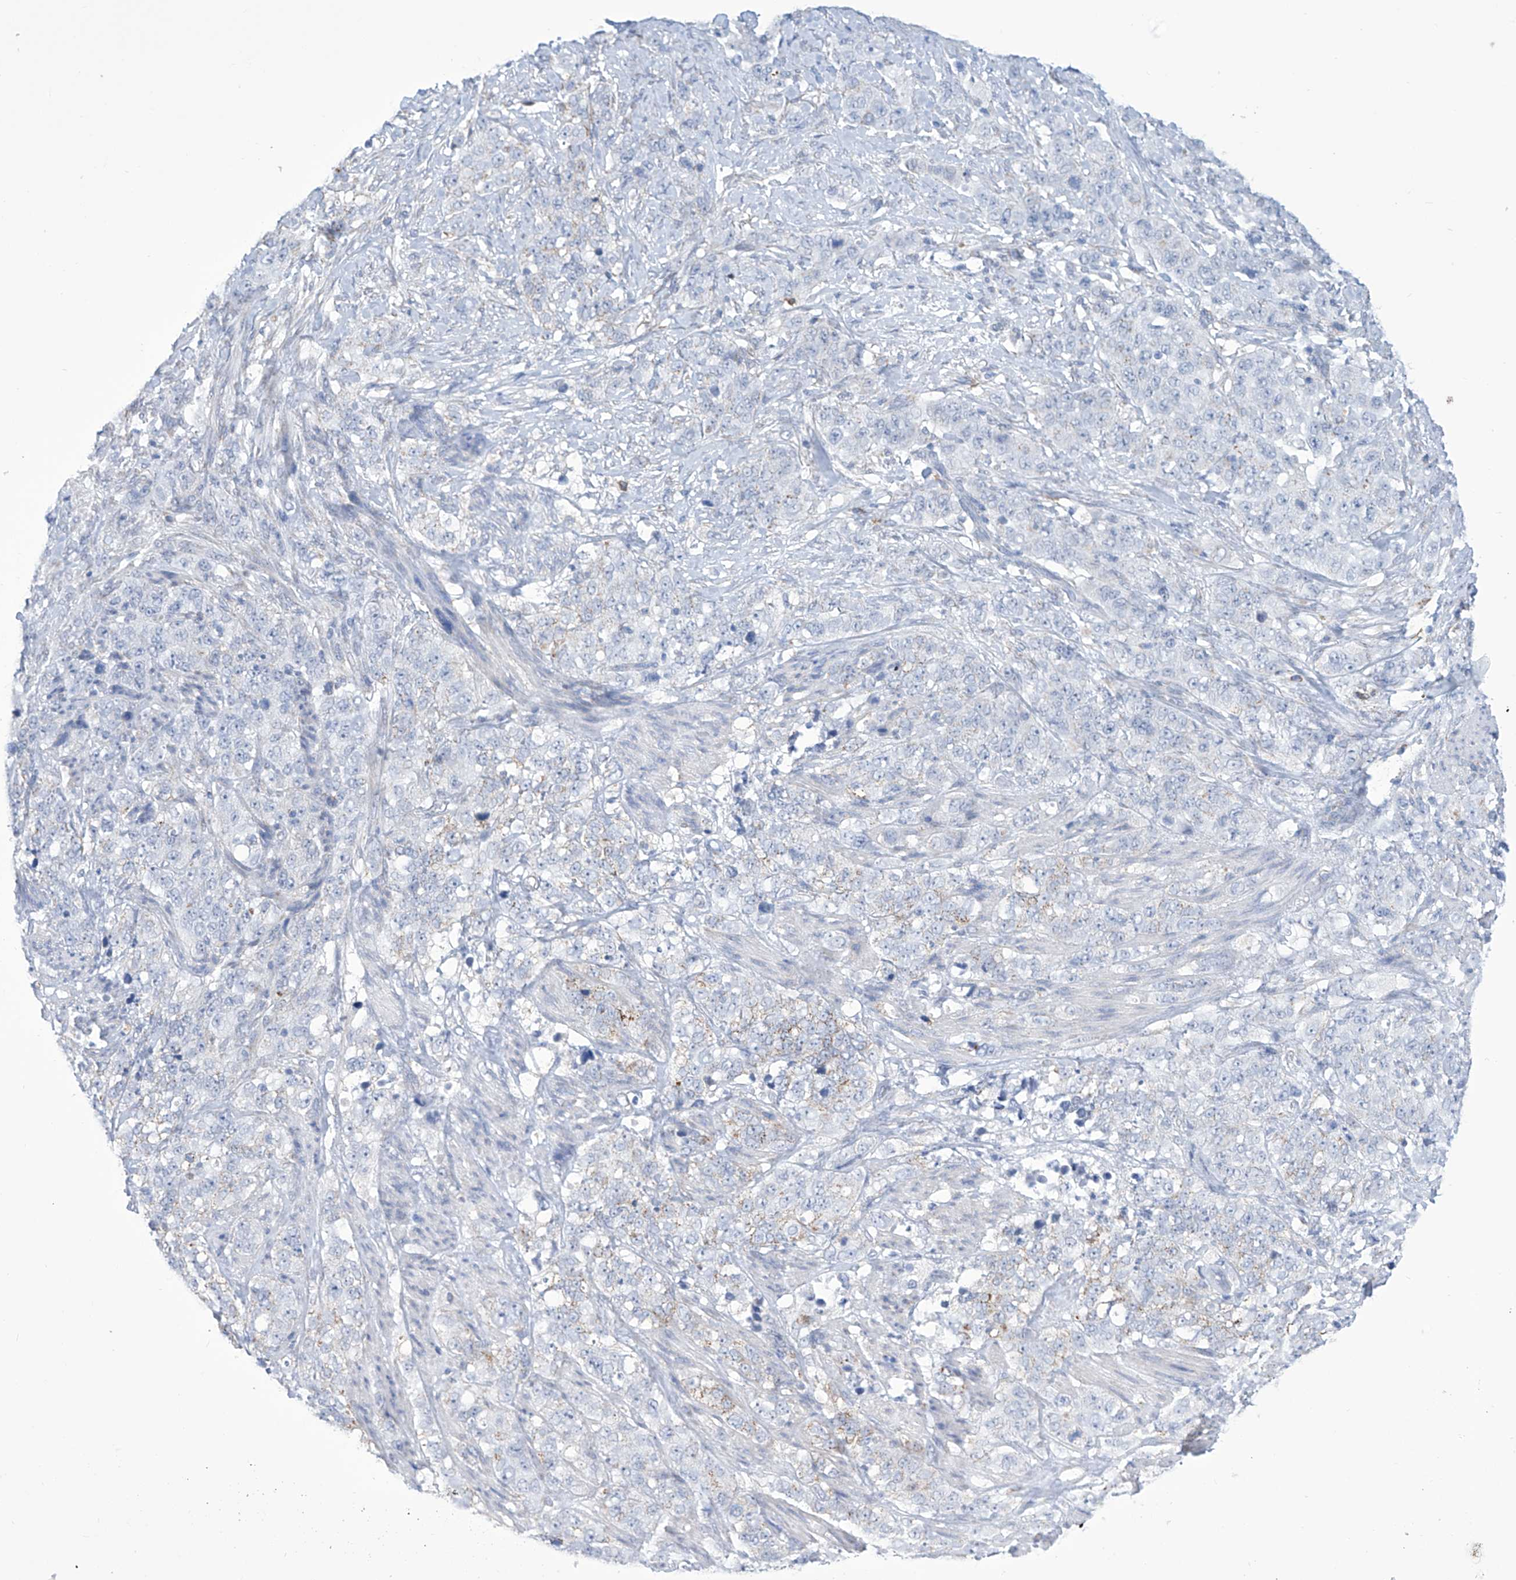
{"staining": {"intensity": "weak", "quantity": "<25%", "location": "cytoplasmic/membranous"}, "tissue": "stomach cancer", "cell_type": "Tumor cells", "image_type": "cancer", "snomed": [{"axis": "morphology", "description": "Adenocarcinoma, NOS"}, {"axis": "topography", "description": "Stomach"}], "caption": "A photomicrograph of adenocarcinoma (stomach) stained for a protein exhibits no brown staining in tumor cells.", "gene": "ALDH6A1", "patient": {"sex": "male", "age": 48}}